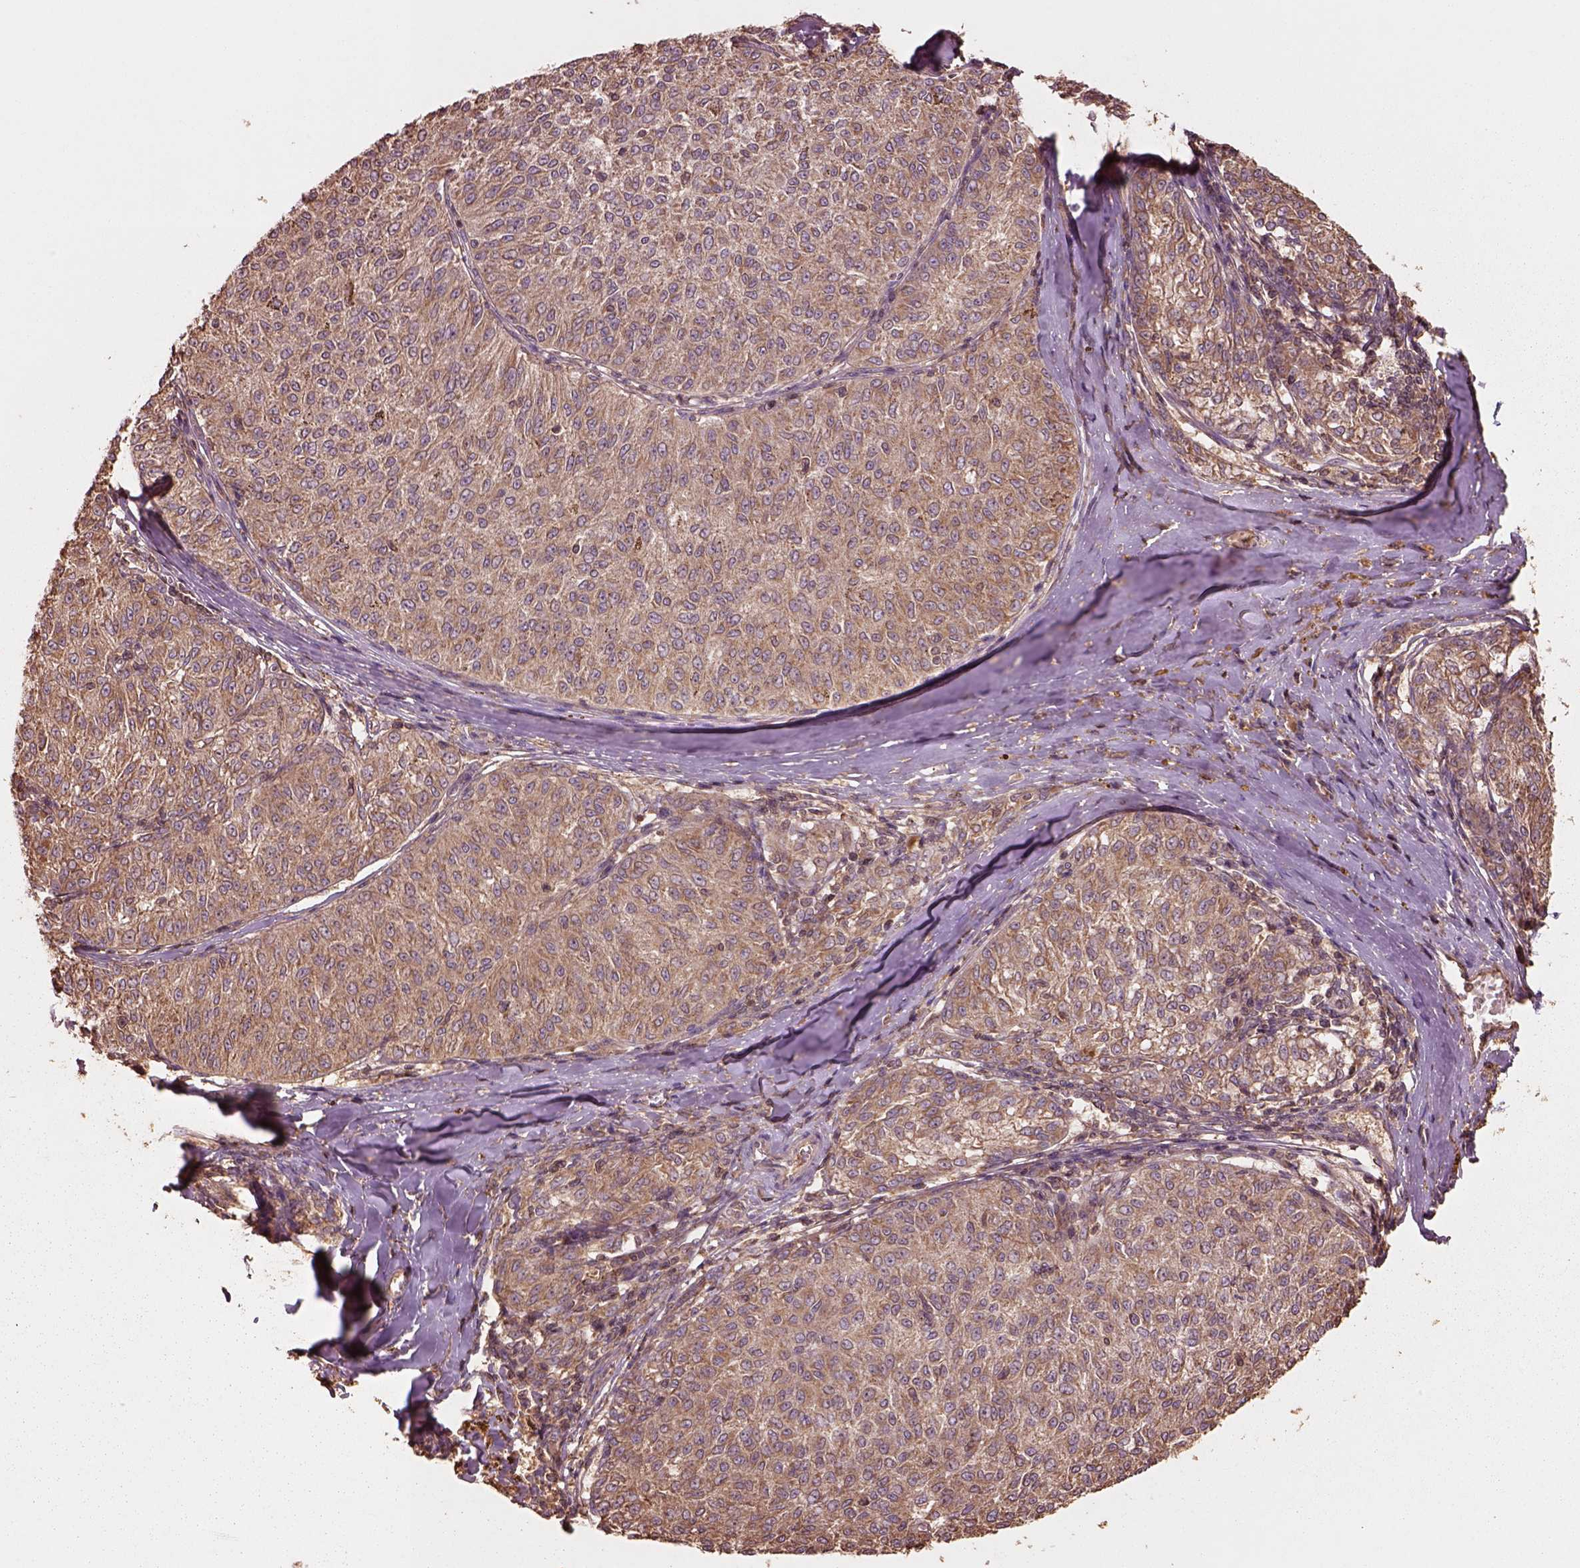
{"staining": {"intensity": "moderate", "quantity": "25%-75%", "location": "cytoplasmic/membranous"}, "tissue": "melanoma", "cell_type": "Tumor cells", "image_type": "cancer", "snomed": [{"axis": "morphology", "description": "Malignant melanoma, NOS"}, {"axis": "topography", "description": "Skin"}], "caption": "Immunohistochemistry (IHC) of malignant melanoma demonstrates medium levels of moderate cytoplasmic/membranous staining in about 25%-75% of tumor cells.", "gene": "TRADD", "patient": {"sex": "female", "age": 72}}